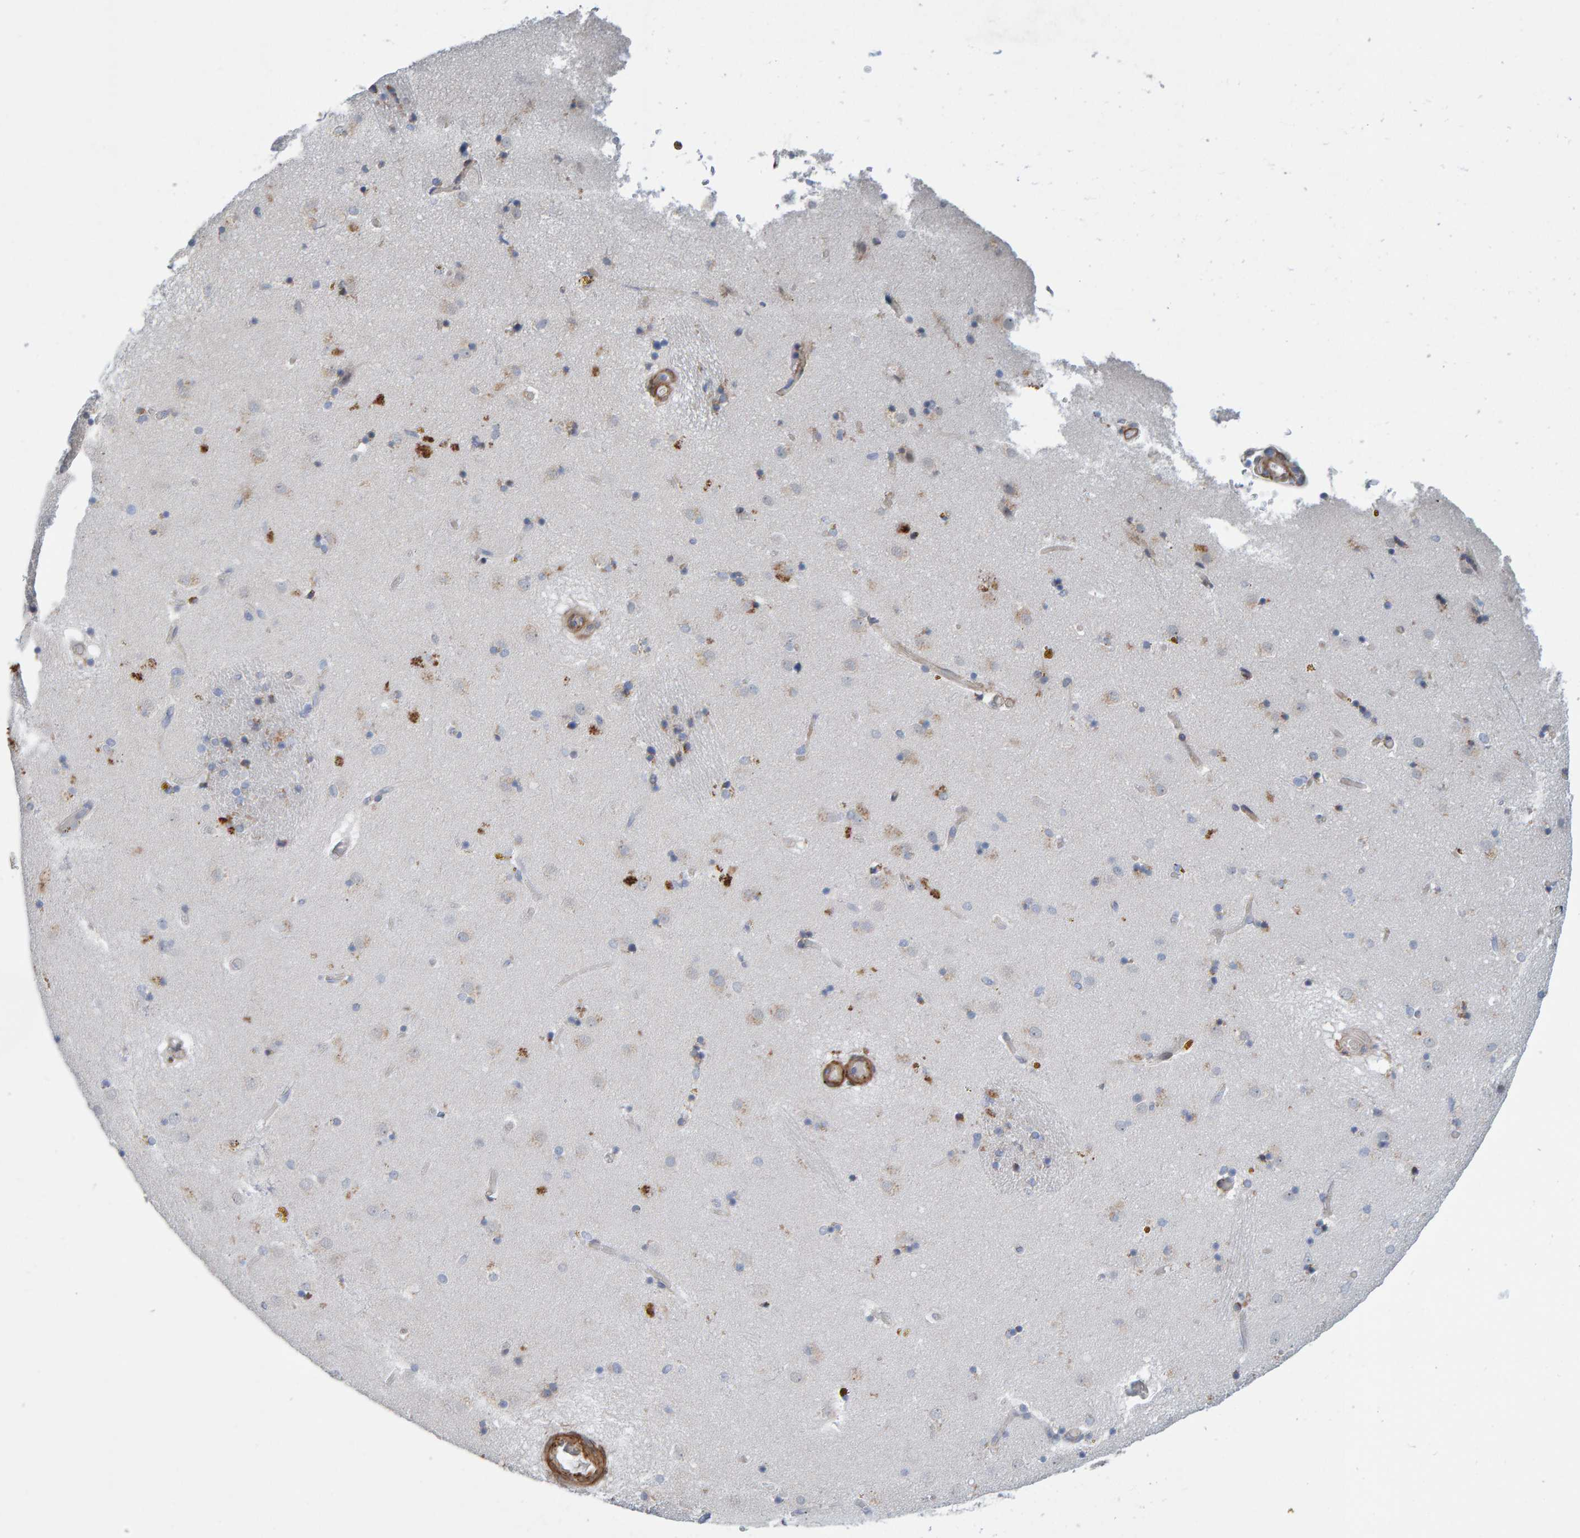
{"staining": {"intensity": "weak", "quantity": "<25%", "location": "cytoplasmic/membranous"}, "tissue": "caudate", "cell_type": "Glial cells", "image_type": "normal", "snomed": [{"axis": "morphology", "description": "Normal tissue, NOS"}, {"axis": "topography", "description": "Lateral ventricle wall"}], "caption": "IHC of benign caudate displays no positivity in glial cells. Nuclei are stained in blue.", "gene": "MMP16", "patient": {"sex": "male", "age": 70}}